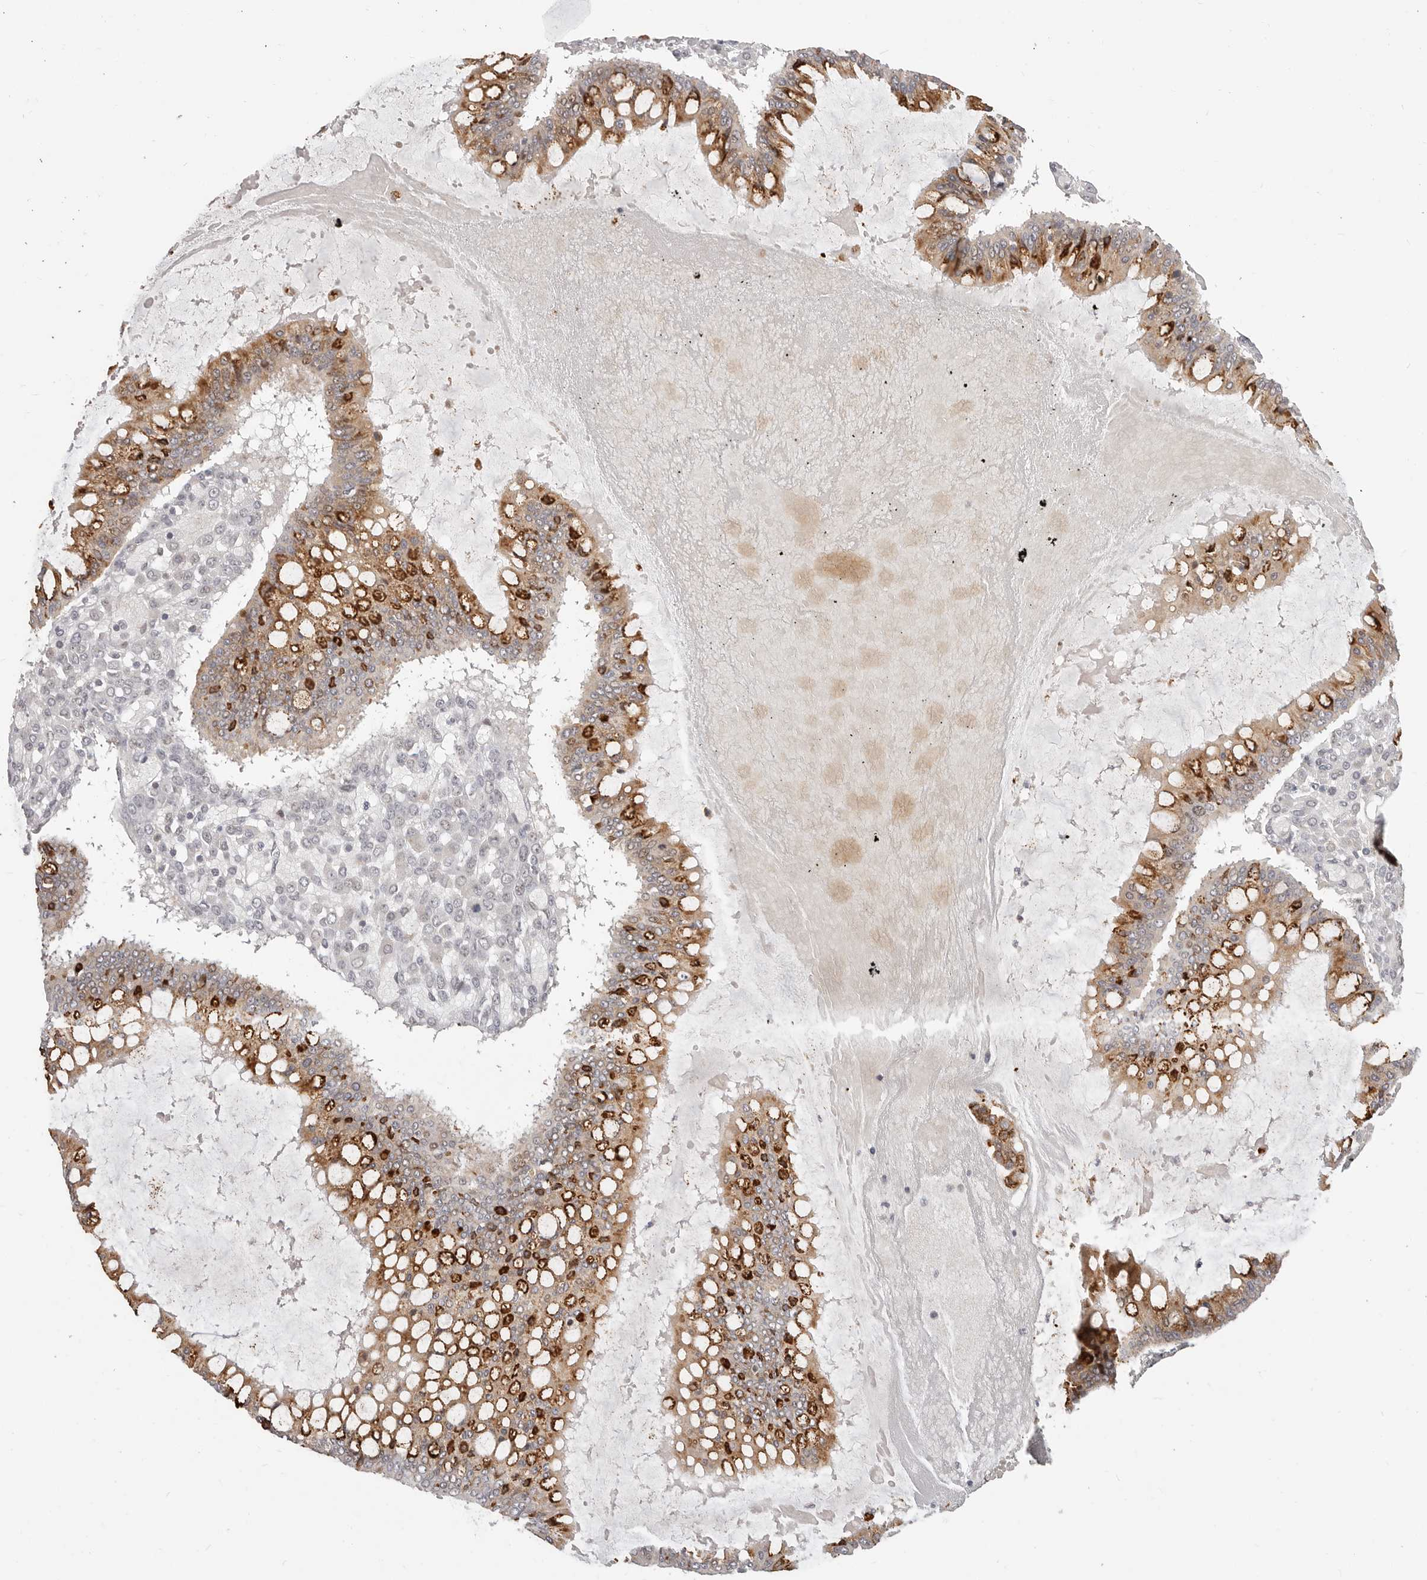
{"staining": {"intensity": "strong", "quantity": "25%-75%", "location": "cytoplasmic/membranous"}, "tissue": "ovarian cancer", "cell_type": "Tumor cells", "image_type": "cancer", "snomed": [{"axis": "morphology", "description": "Cystadenocarcinoma, mucinous, NOS"}, {"axis": "topography", "description": "Ovary"}], "caption": "DAB (3,3'-diaminobenzidine) immunohistochemical staining of human ovarian cancer reveals strong cytoplasmic/membranous protein positivity in approximately 25%-75% of tumor cells.", "gene": "RFC2", "patient": {"sex": "female", "age": 73}}